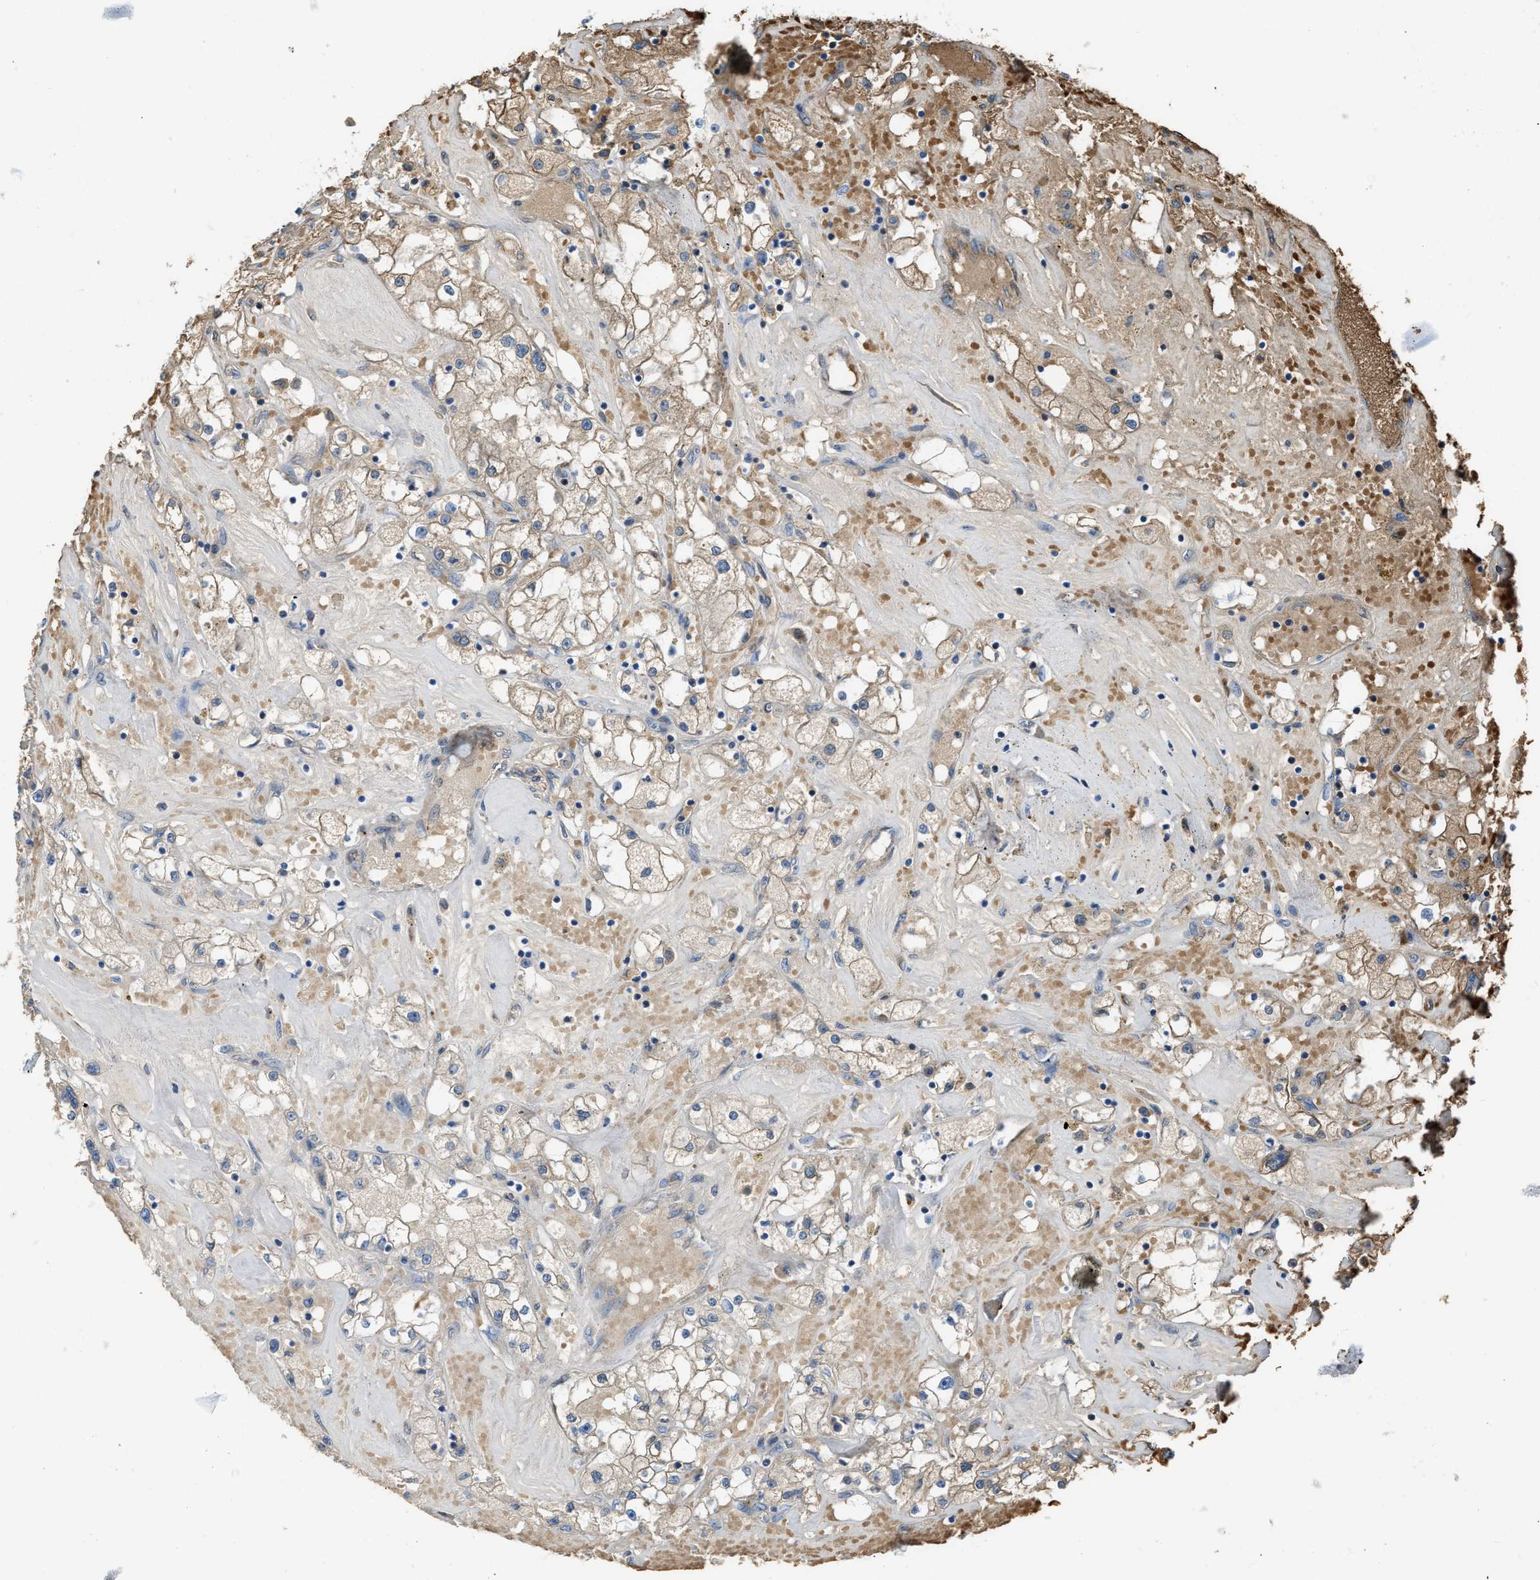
{"staining": {"intensity": "weak", "quantity": ">75%", "location": "cytoplasmic/membranous"}, "tissue": "renal cancer", "cell_type": "Tumor cells", "image_type": "cancer", "snomed": [{"axis": "morphology", "description": "Adenocarcinoma, NOS"}, {"axis": "topography", "description": "Kidney"}], "caption": "This histopathology image demonstrates renal adenocarcinoma stained with immunohistochemistry to label a protein in brown. The cytoplasmic/membranous of tumor cells show weak positivity for the protein. Nuclei are counter-stained blue.", "gene": "SELENOM", "patient": {"sex": "male", "age": 56}}